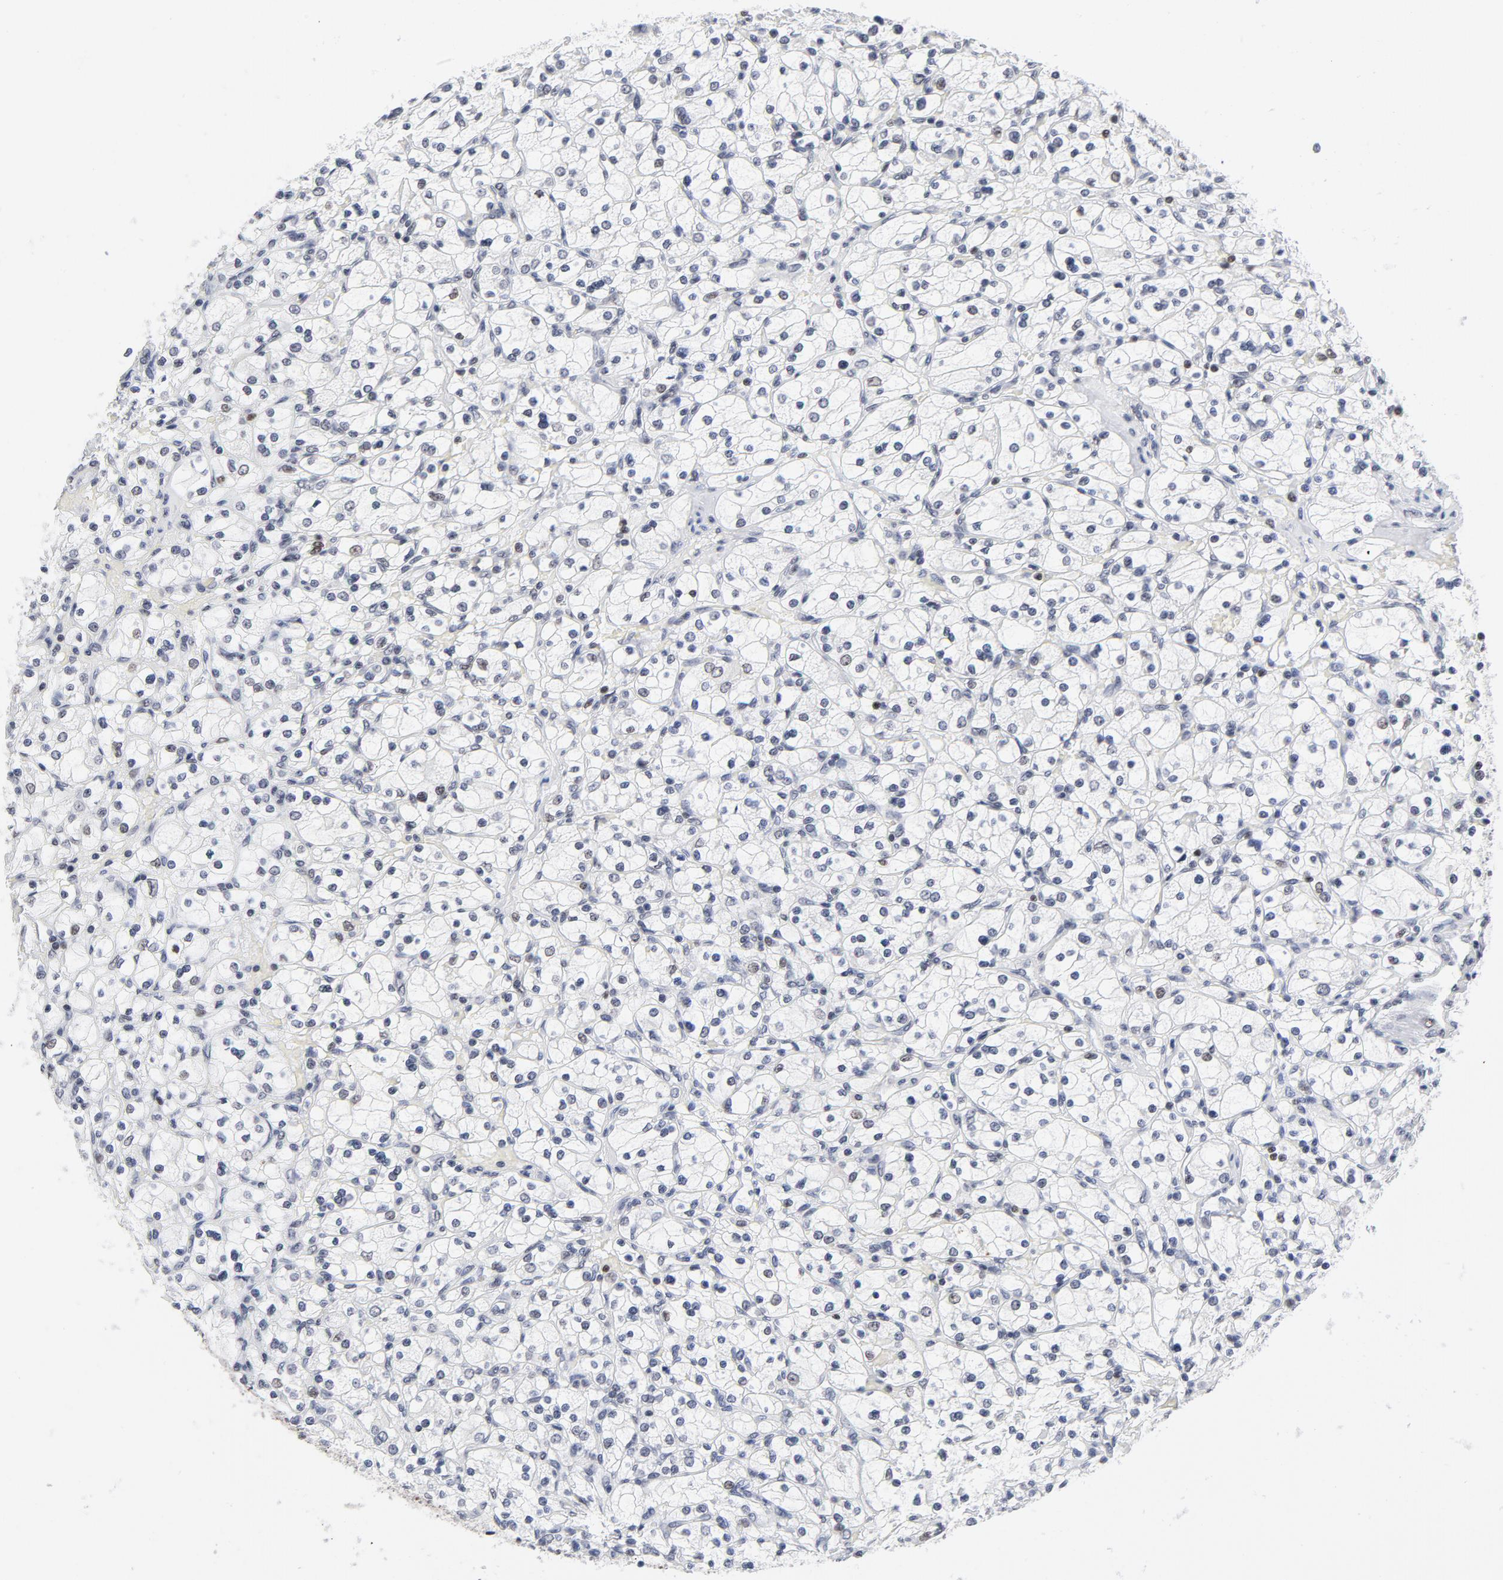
{"staining": {"intensity": "moderate", "quantity": "<25%", "location": "nuclear"}, "tissue": "renal cancer", "cell_type": "Tumor cells", "image_type": "cancer", "snomed": [{"axis": "morphology", "description": "Adenocarcinoma, NOS"}, {"axis": "topography", "description": "Kidney"}], "caption": "Moderate nuclear positivity is identified in about <25% of tumor cells in renal adenocarcinoma.", "gene": "RFC4", "patient": {"sex": "female", "age": 83}}